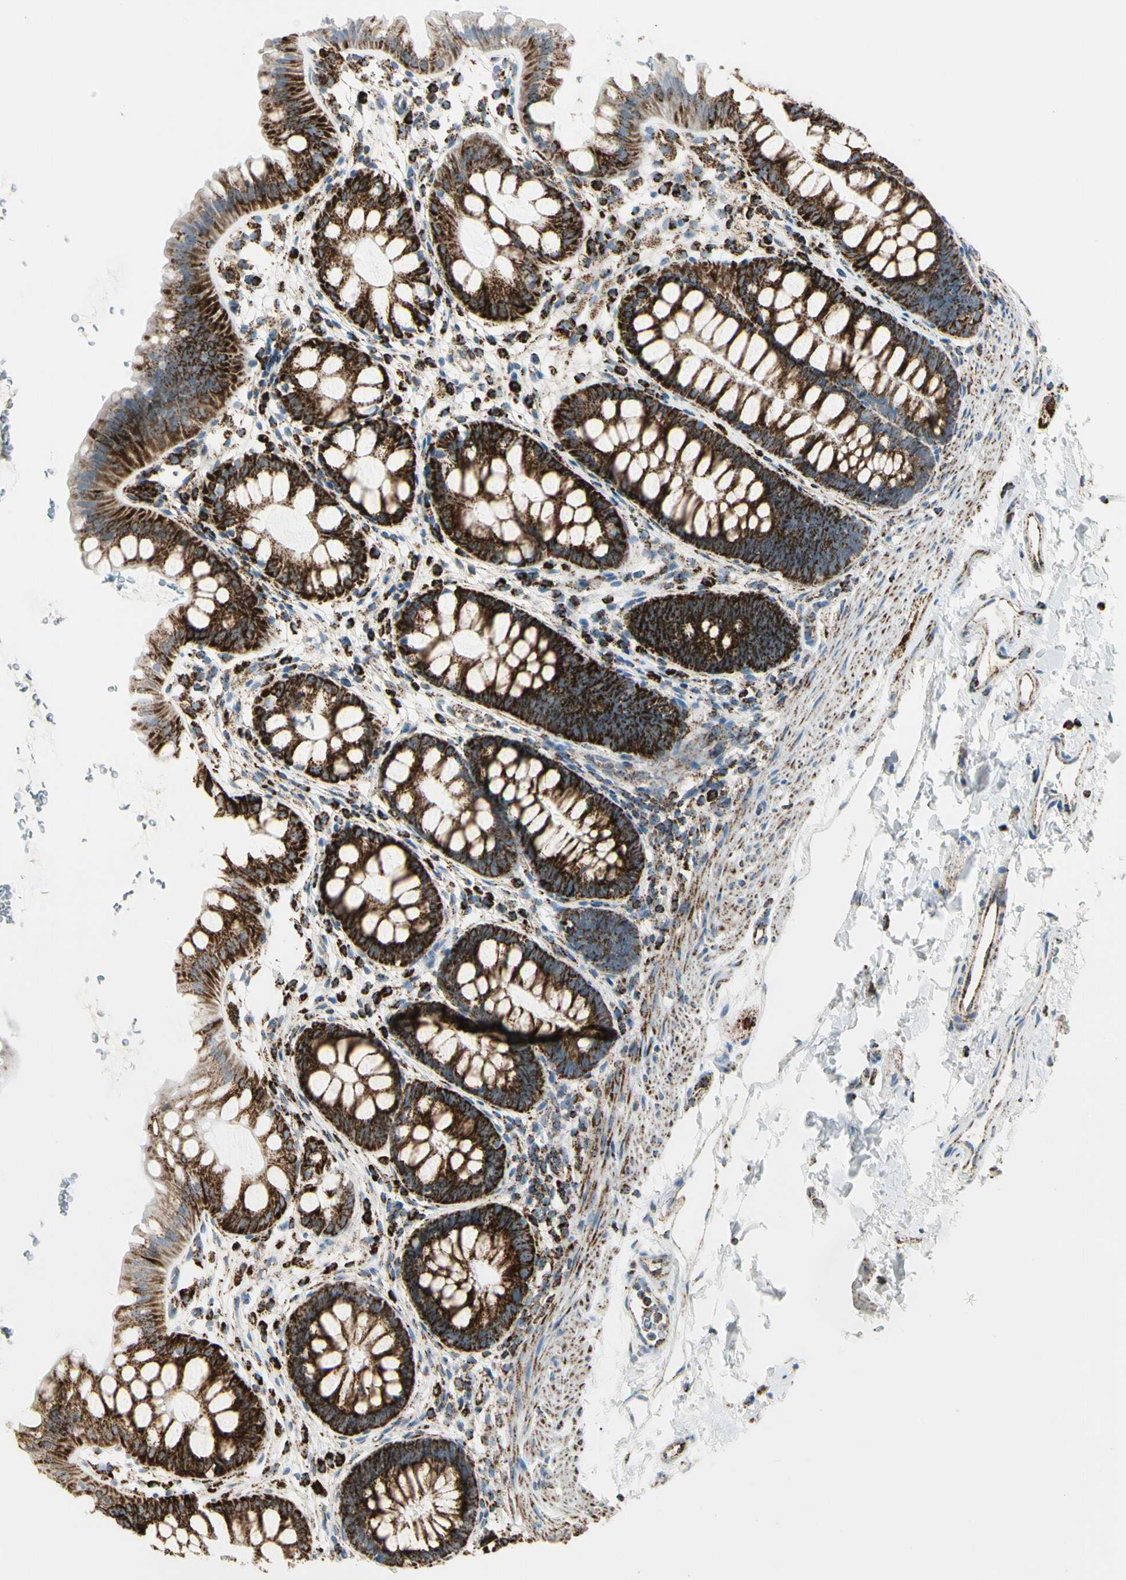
{"staining": {"intensity": "strong", "quantity": ">75%", "location": "cytoplasmic/membranous"}, "tissue": "rectum", "cell_type": "Glandular cells", "image_type": "normal", "snomed": [{"axis": "morphology", "description": "Normal tissue, NOS"}, {"axis": "topography", "description": "Rectum"}], "caption": "DAB immunohistochemical staining of benign rectum displays strong cytoplasmic/membranous protein staining in about >75% of glandular cells. (Stains: DAB (3,3'-diaminobenzidine) in brown, nuclei in blue, Microscopy: brightfield microscopy at high magnification).", "gene": "ME2", "patient": {"sex": "female", "age": 24}}